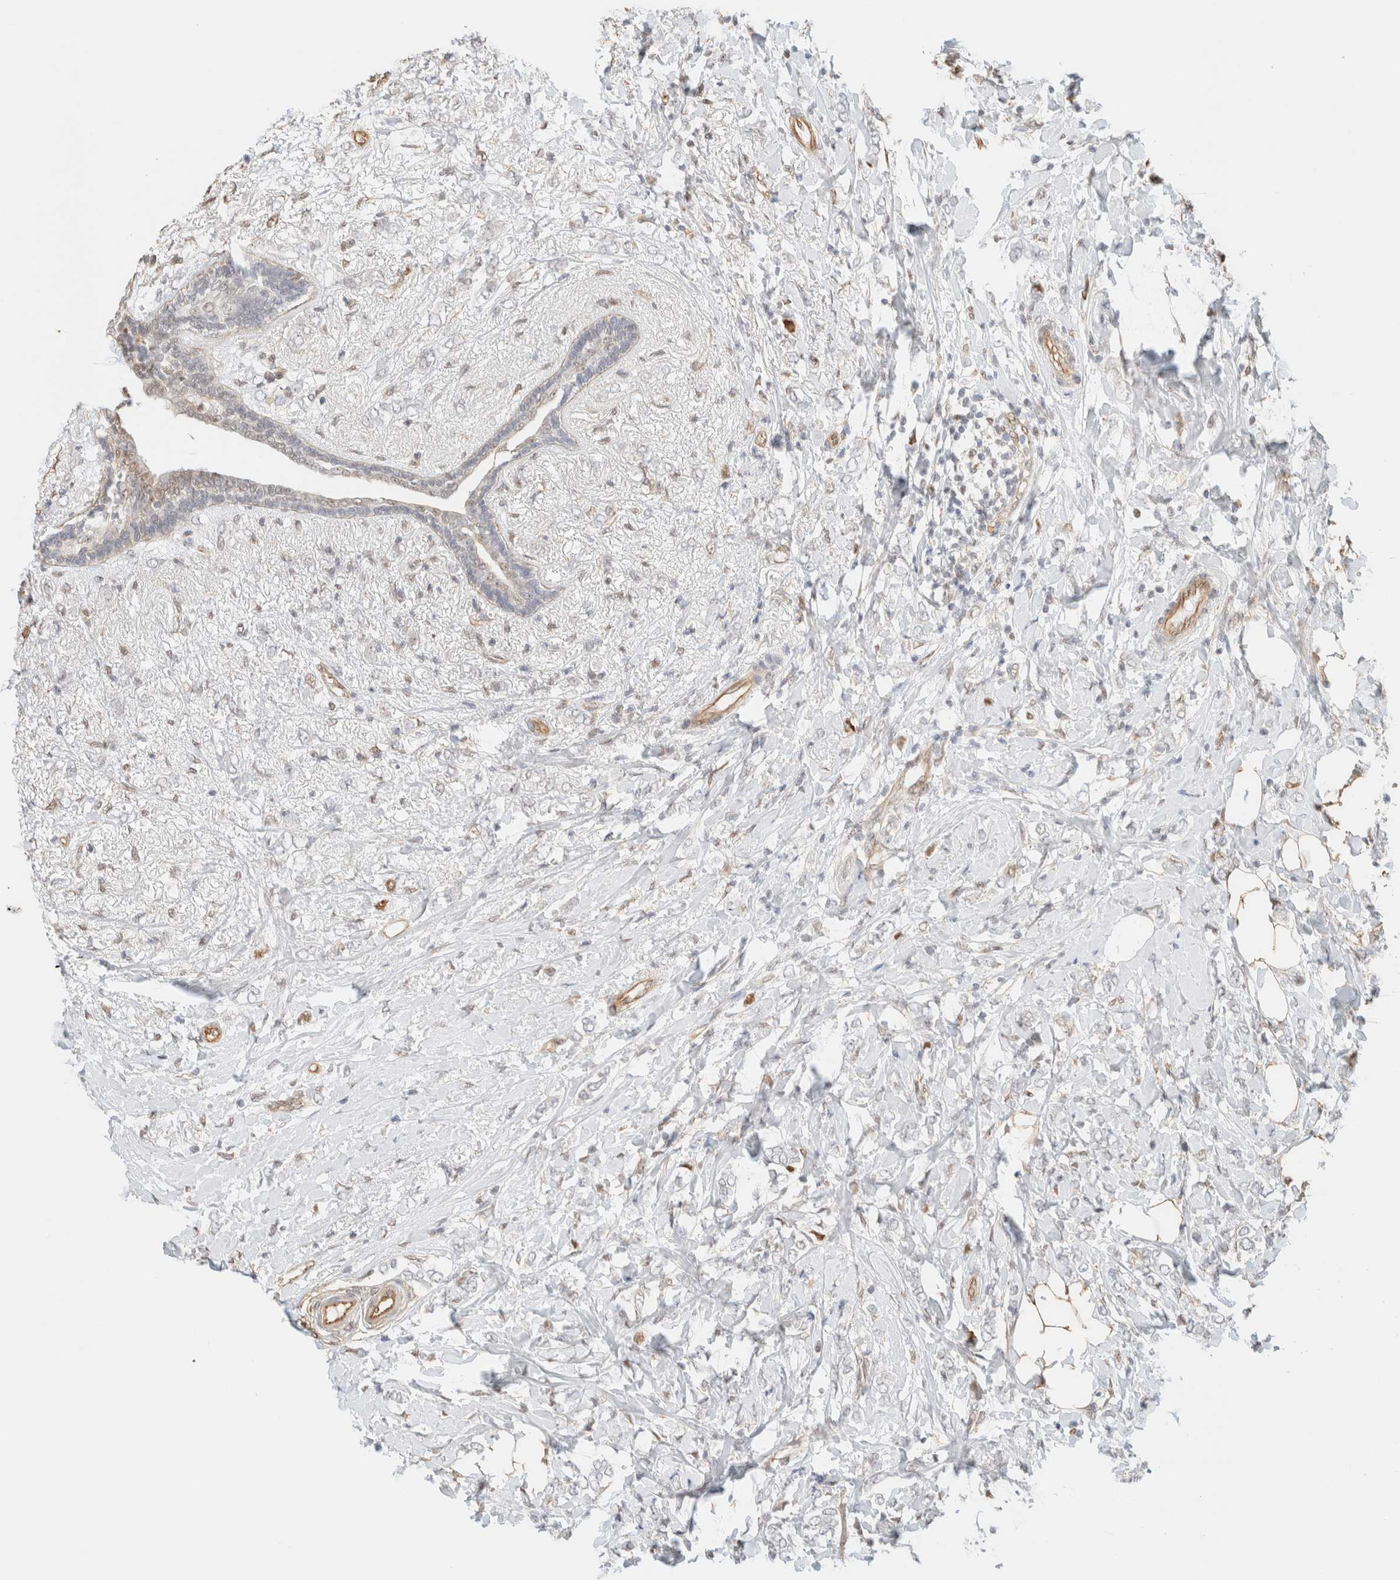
{"staining": {"intensity": "negative", "quantity": "none", "location": "none"}, "tissue": "breast cancer", "cell_type": "Tumor cells", "image_type": "cancer", "snomed": [{"axis": "morphology", "description": "Normal tissue, NOS"}, {"axis": "morphology", "description": "Lobular carcinoma"}, {"axis": "topography", "description": "Breast"}], "caption": "DAB (3,3'-diaminobenzidine) immunohistochemical staining of breast cancer displays no significant expression in tumor cells.", "gene": "ARID5A", "patient": {"sex": "female", "age": 47}}